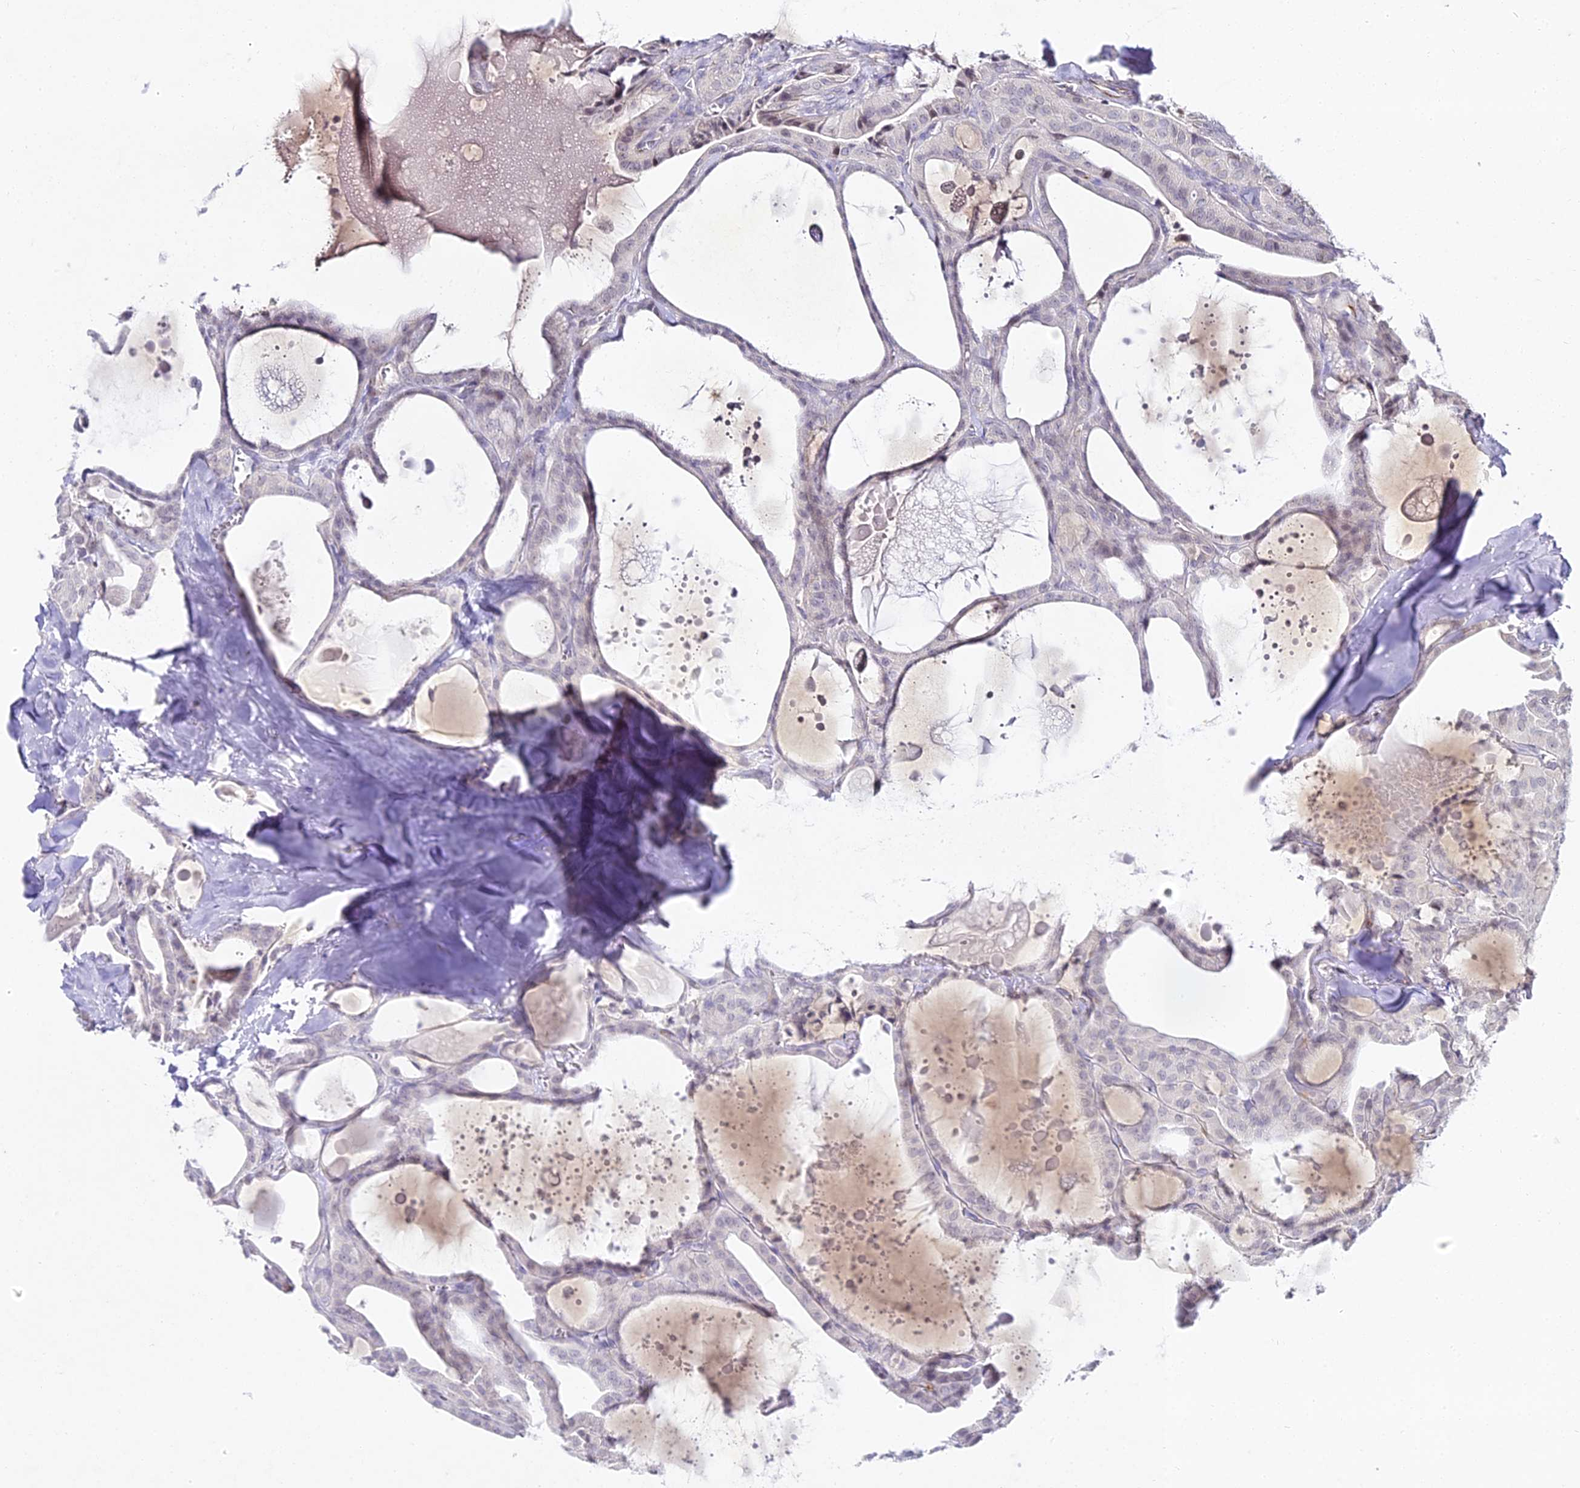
{"staining": {"intensity": "negative", "quantity": "none", "location": "none"}, "tissue": "thyroid cancer", "cell_type": "Tumor cells", "image_type": "cancer", "snomed": [{"axis": "morphology", "description": "Papillary adenocarcinoma, NOS"}, {"axis": "topography", "description": "Thyroid gland"}], "caption": "Thyroid cancer was stained to show a protein in brown. There is no significant expression in tumor cells.", "gene": "ALPG", "patient": {"sex": "male", "age": 52}}